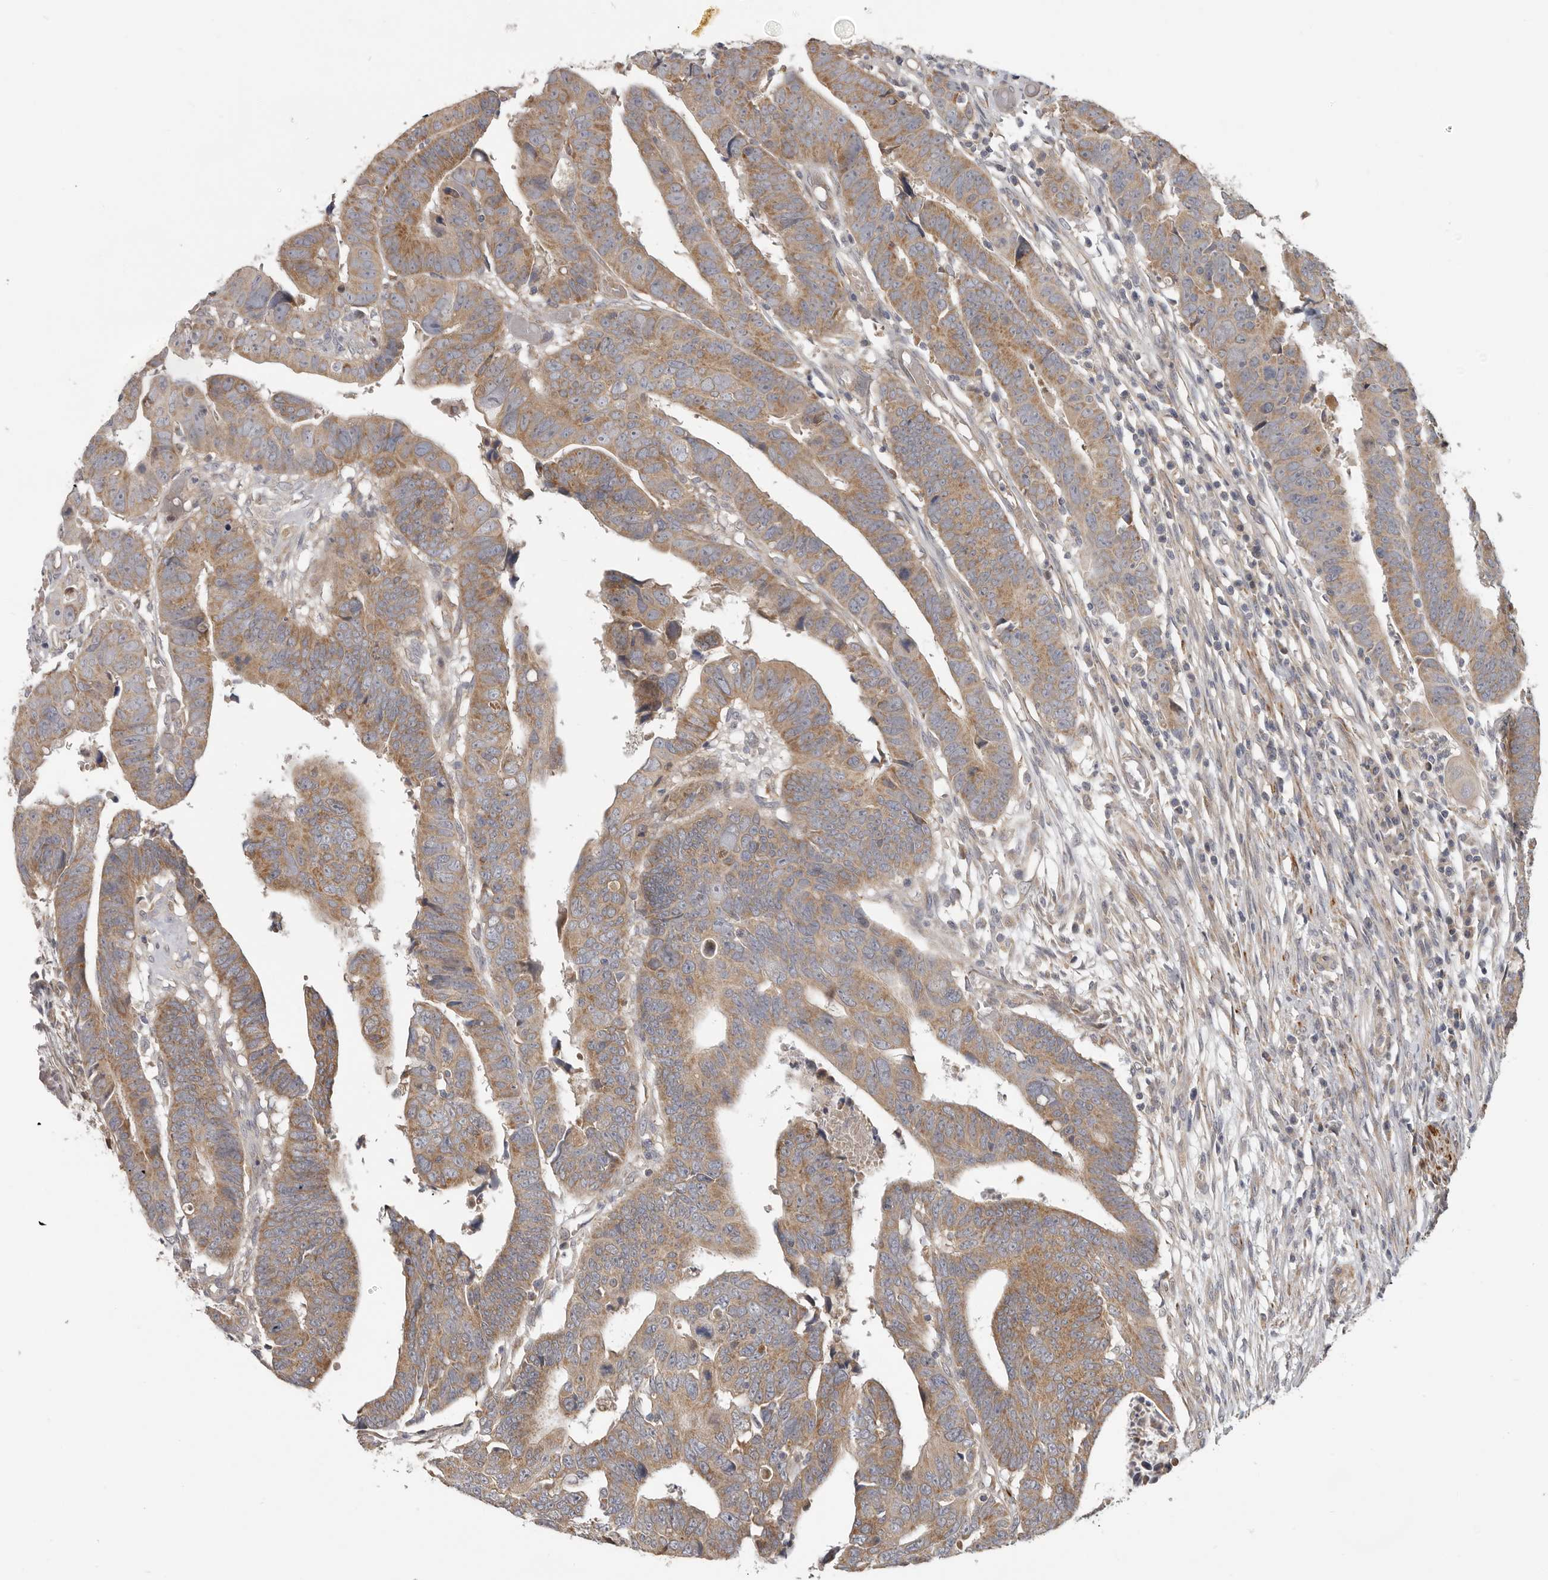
{"staining": {"intensity": "moderate", "quantity": ">75%", "location": "cytoplasmic/membranous"}, "tissue": "colorectal cancer", "cell_type": "Tumor cells", "image_type": "cancer", "snomed": [{"axis": "morphology", "description": "Adenocarcinoma, NOS"}, {"axis": "topography", "description": "Rectum"}], "caption": "This is a micrograph of immunohistochemistry staining of colorectal adenocarcinoma, which shows moderate staining in the cytoplasmic/membranous of tumor cells.", "gene": "UNK", "patient": {"sex": "female", "age": 65}}